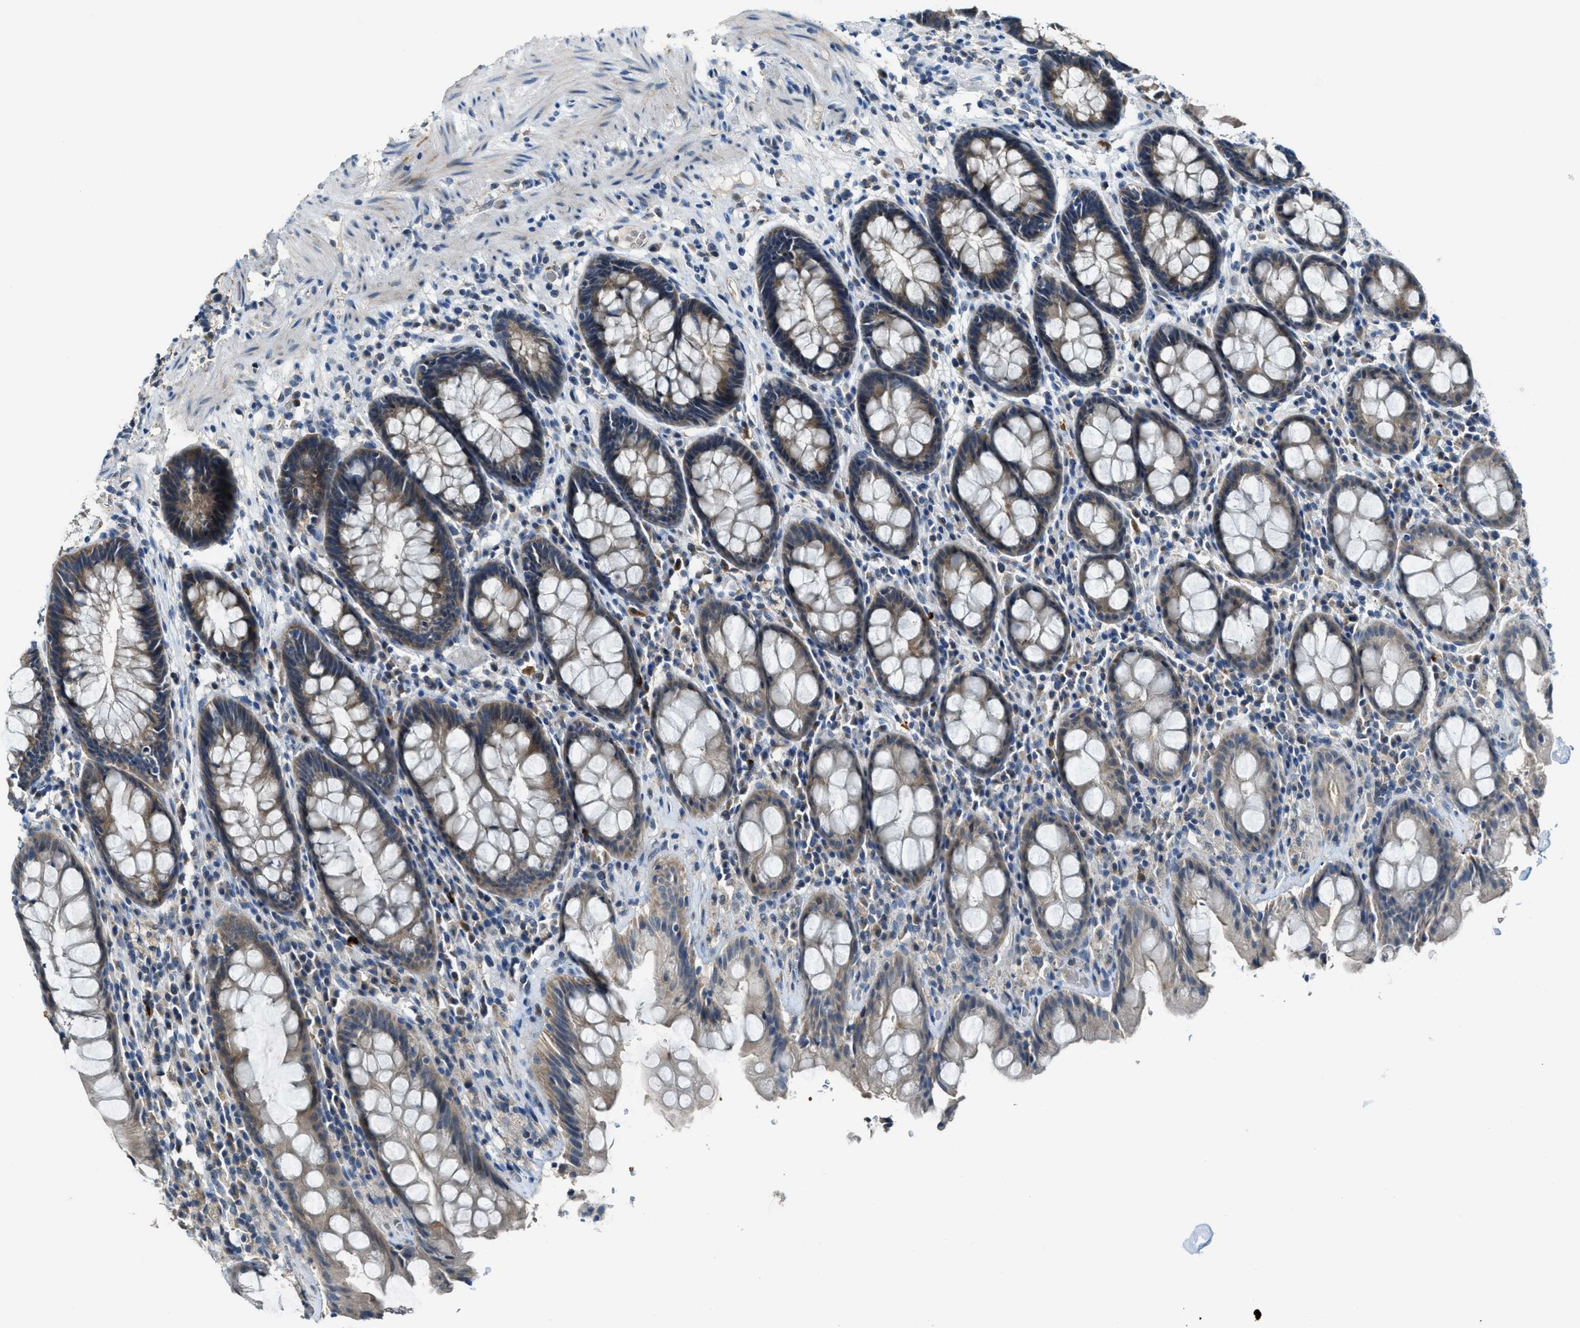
{"staining": {"intensity": "moderate", "quantity": "25%-75%", "location": "cytoplasmic/membranous"}, "tissue": "rectum", "cell_type": "Glandular cells", "image_type": "normal", "snomed": [{"axis": "morphology", "description": "Normal tissue, NOS"}, {"axis": "topography", "description": "Rectum"}], "caption": "Human rectum stained with a brown dye shows moderate cytoplasmic/membranous positive staining in about 25%-75% of glandular cells.", "gene": "CDON", "patient": {"sex": "male", "age": 64}}